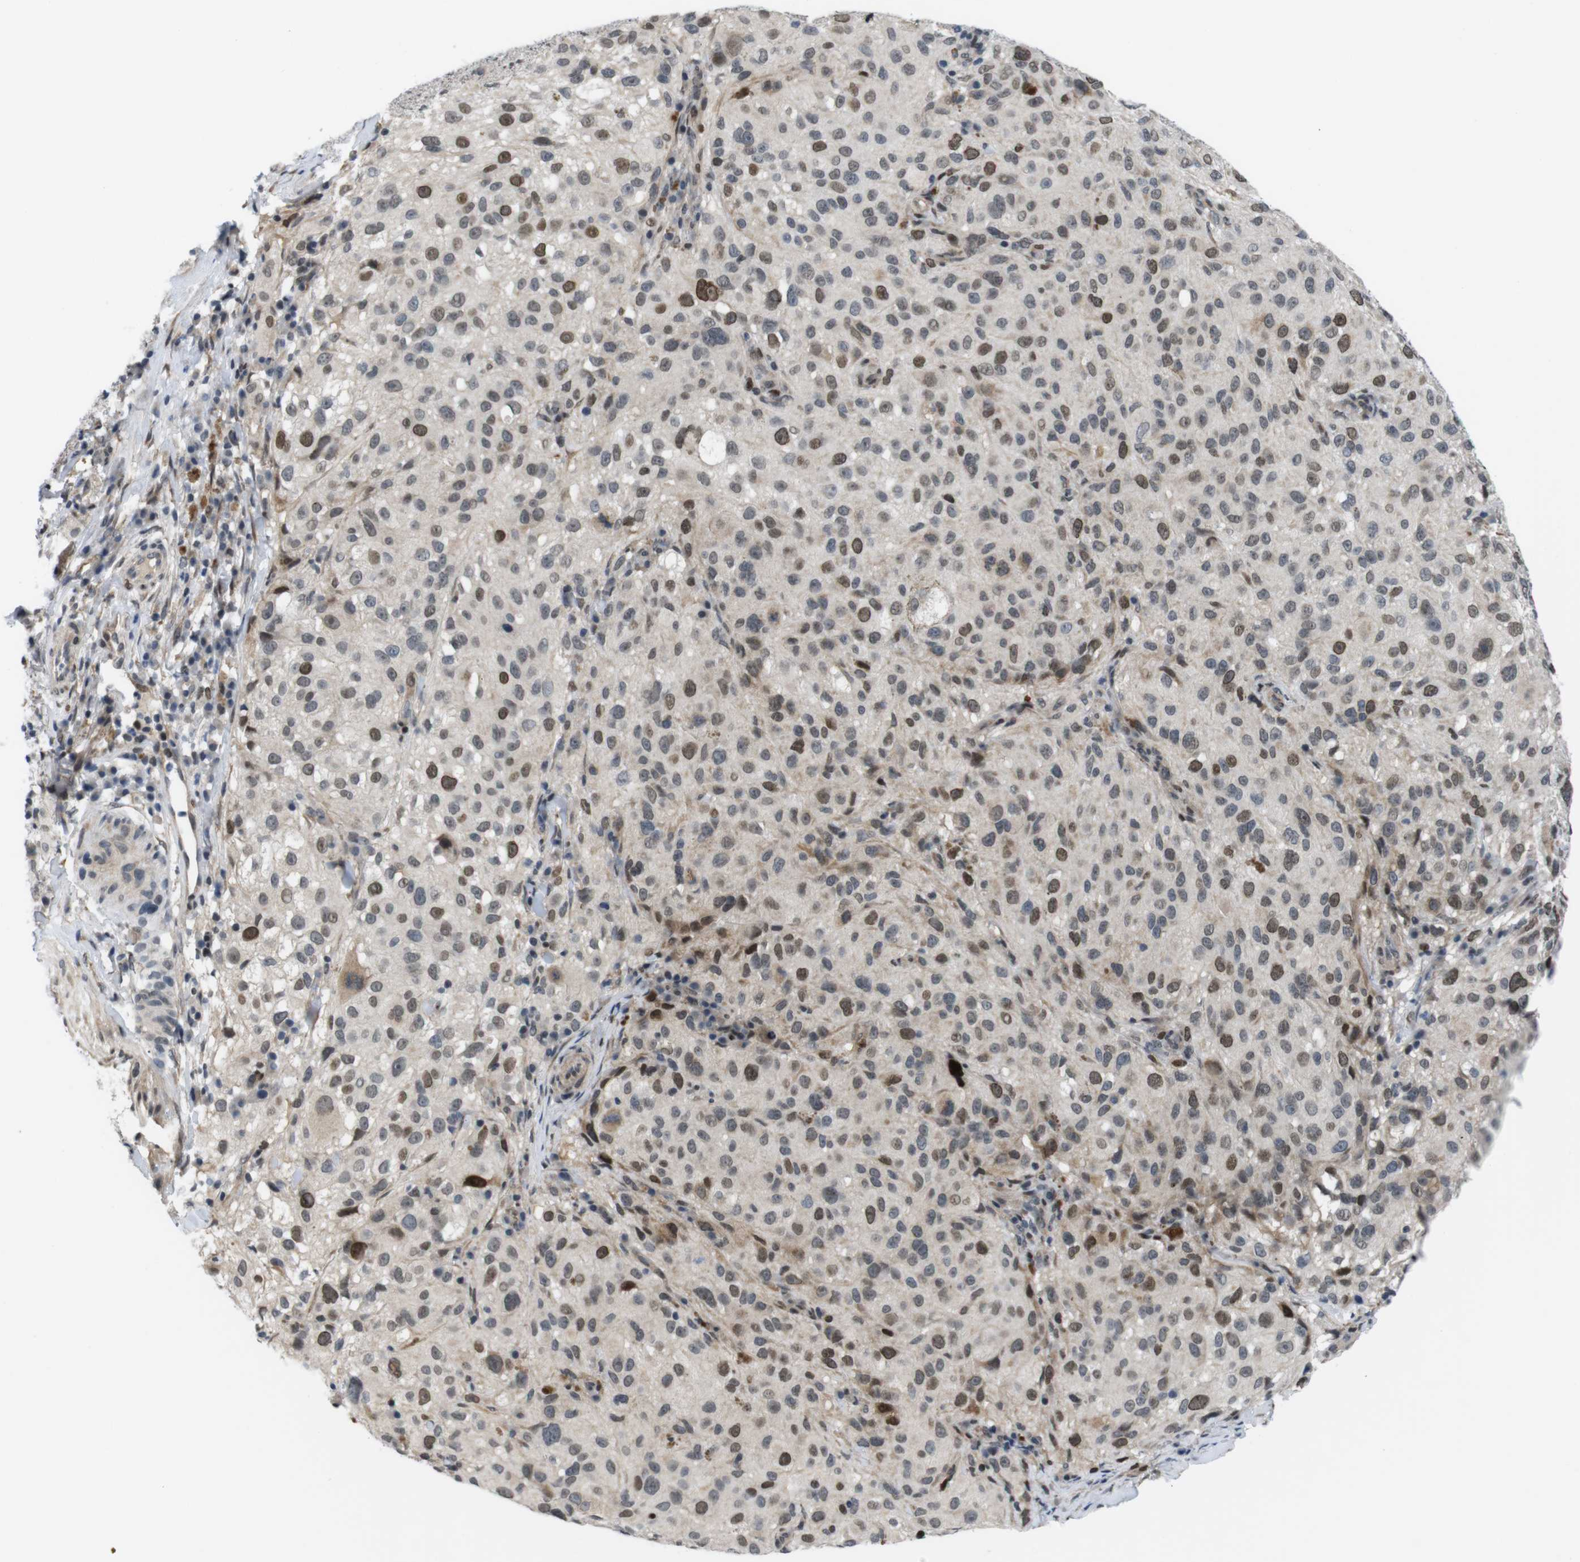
{"staining": {"intensity": "moderate", "quantity": "25%-75%", "location": "nuclear"}, "tissue": "melanoma", "cell_type": "Tumor cells", "image_type": "cancer", "snomed": [{"axis": "morphology", "description": "Necrosis, NOS"}, {"axis": "morphology", "description": "Malignant melanoma, NOS"}, {"axis": "topography", "description": "Skin"}], "caption": "Protein positivity by immunohistochemistry (IHC) shows moderate nuclear staining in about 25%-75% of tumor cells in melanoma.", "gene": "SMCO2", "patient": {"sex": "female", "age": 87}}